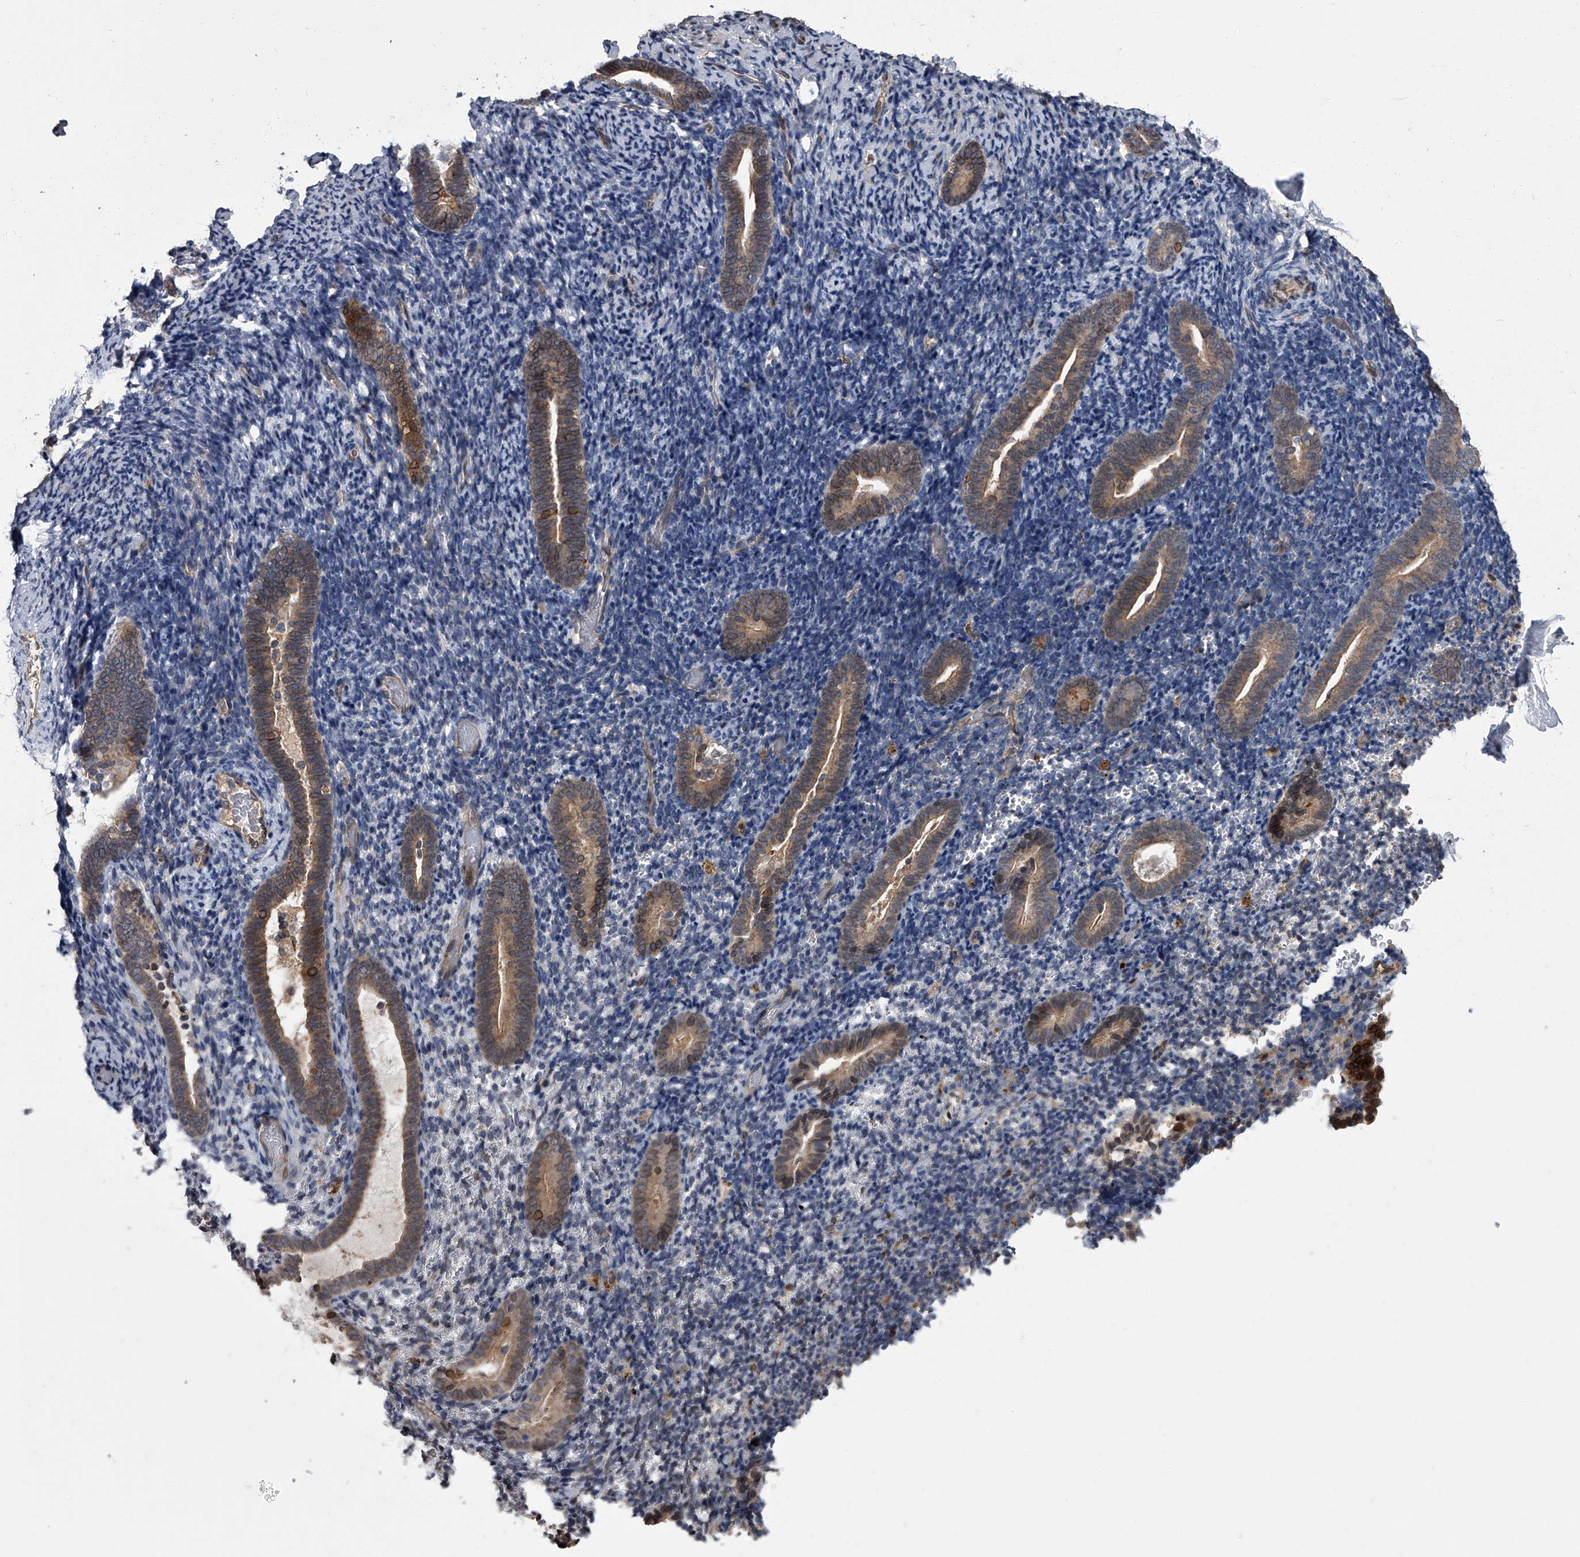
{"staining": {"intensity": "negative", "quantity": "none", "location": "none"}, "tissue": "endometrium", "cell_type": "Cells in endometrial stroma", "image_type": "normal", "snomed": [{"axis": "morphology", "description": "Normal tissue, NOS"}, {"axis": "topography", "description": "Endometrium"}], "caption": "The histopathology image exhibits no significant expression in cells in endometrial stroma of endometrium.", "gene": "LRRC8C", "patient": {"sex": "female", "age": 51}}